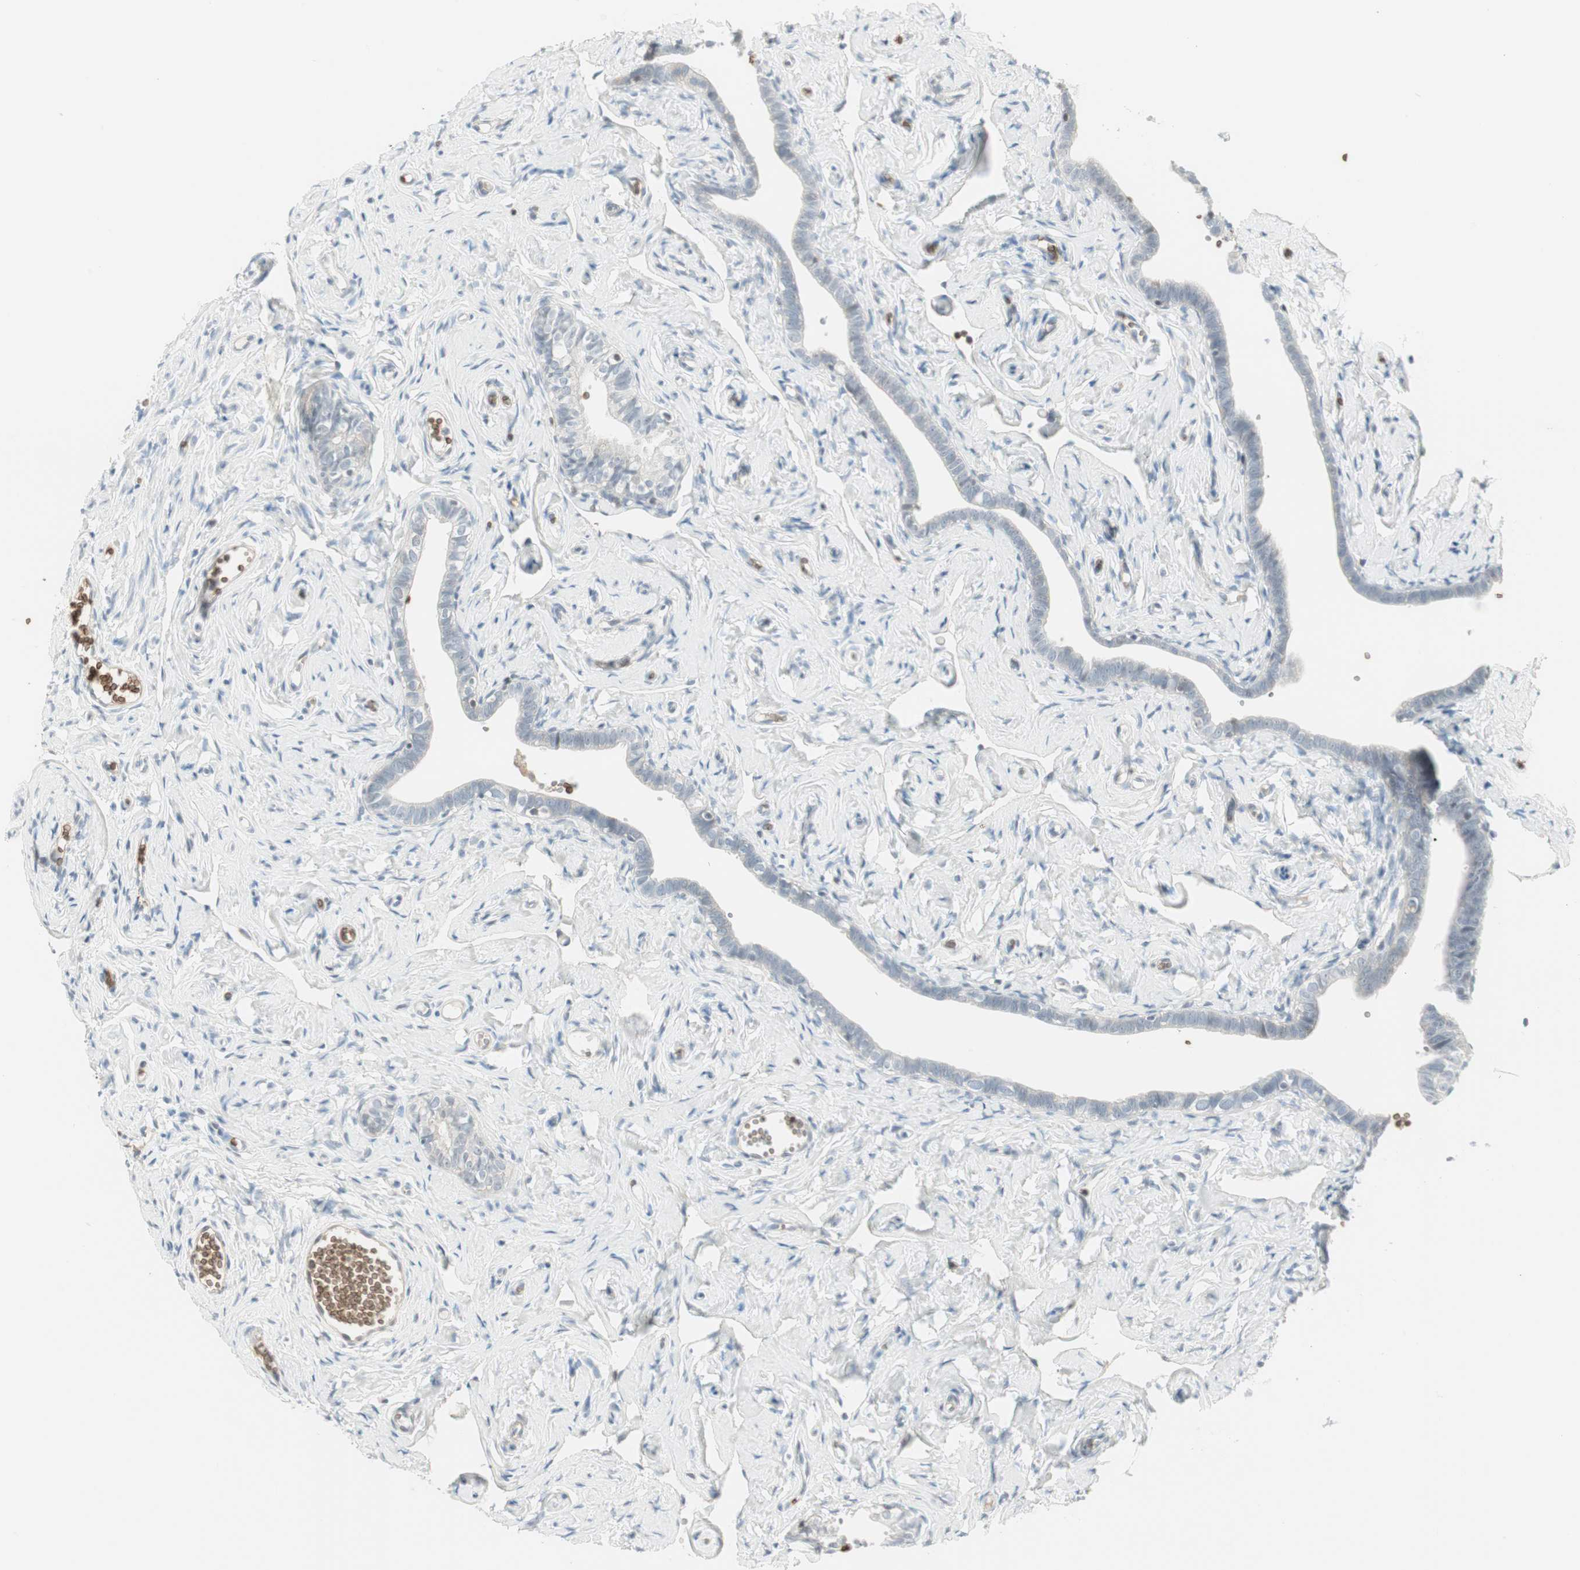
{"staining": {"intensity": "negative", "quantity": "none", "location": "none"}, "tissue": "fallopian tube", "cell_type": "Glandular cells", "image_type": "normal", "snomed": [{"axis": "morphology", "description": "Normal tissue, NOS"}, {"axis": "topography", "description": "Fallopian tube"}], "caption": "A histopathology image of fallopian tube stained for a protein reveals no brown staining in glandular cells. (Brightfield microscopy of DAB (3,3'-diaminobenzidine) IHC at high magnification).", "gene": "MAP4K1", "patient": {"sex": "female", "age": 71}}